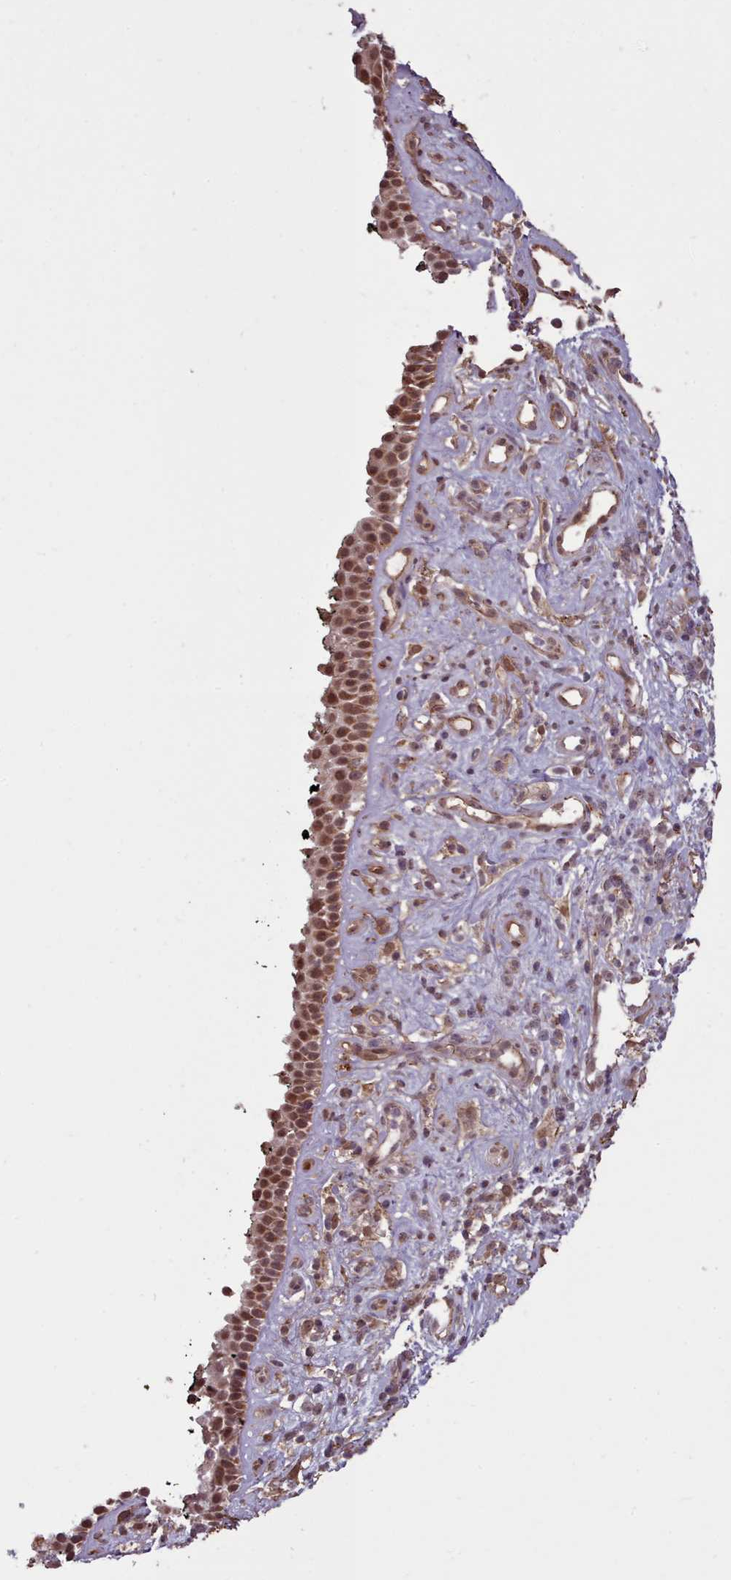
{"staining": {"intensity": "moderate", "quantity": ">75%", "location": "nuclear"}, "tissue": "nasopharynx", "cell_type": "Respiratory epithelial cells", "image_type": "normal", "snomed": [{"axis": "morphology", "description": "Normal tissue, NOS"}, {"axis": "morphology", "description": "Squamous cell carcinoma, NOS"}, {"axis": "topography", "description": "Nasopharynx"}, {"axis": "topography", "description": "Head-Neck"}], "caption": "IHC photomicrograph of normal nasopharynx: human nasopharynx stained using immunohistochemistry (IHC) reveals medium levels of moderate protein expression localized specifically in the nuclear of respiratory epithelial cells, appearing as a nuclear brown color.", "gene": "ZMYM4", "patient": {"sex": "male", "age": 85}}